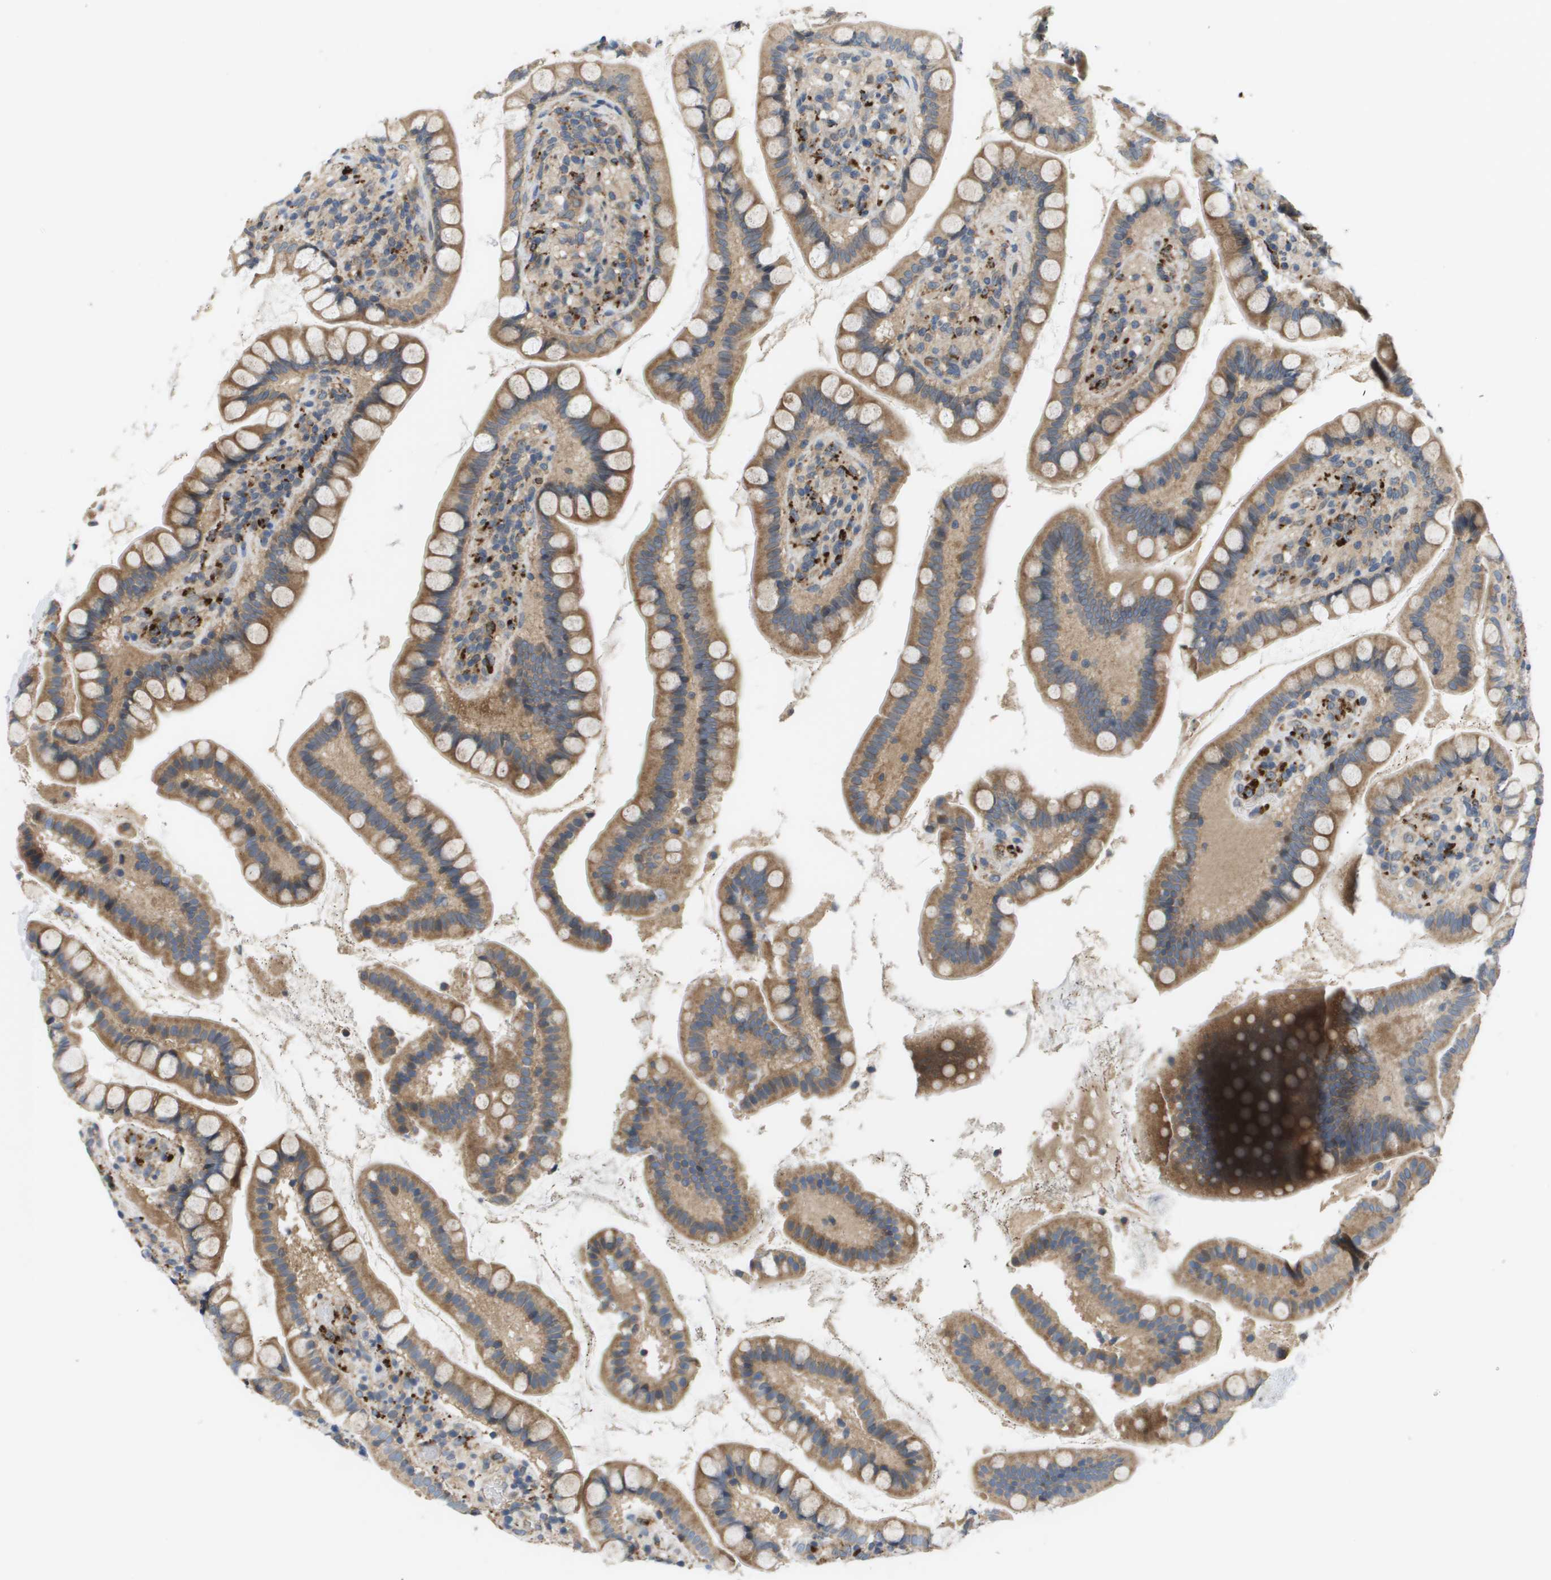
{"staining": {"intensity": "moderate", "quantity": ">75%", "location": "cytoplasmic/membranous"}, "tissue": "small intestine", "cell_type": "Glandular cells", "image_type": "normal", "snomed": [{"axis": "morphology", "description": "Normal tissue, NOS"}, {"axis": "topography", "description": "Small intestine"}], "caption": "An image showing moderate cytoplasmic/membranous positivity in approximately >75% of glandular cells in normal small intestine, as visualized by brown immunohistochemical staining.", "gene": "SLC25A20", "patient": {"sex": "female", "age": 84}}